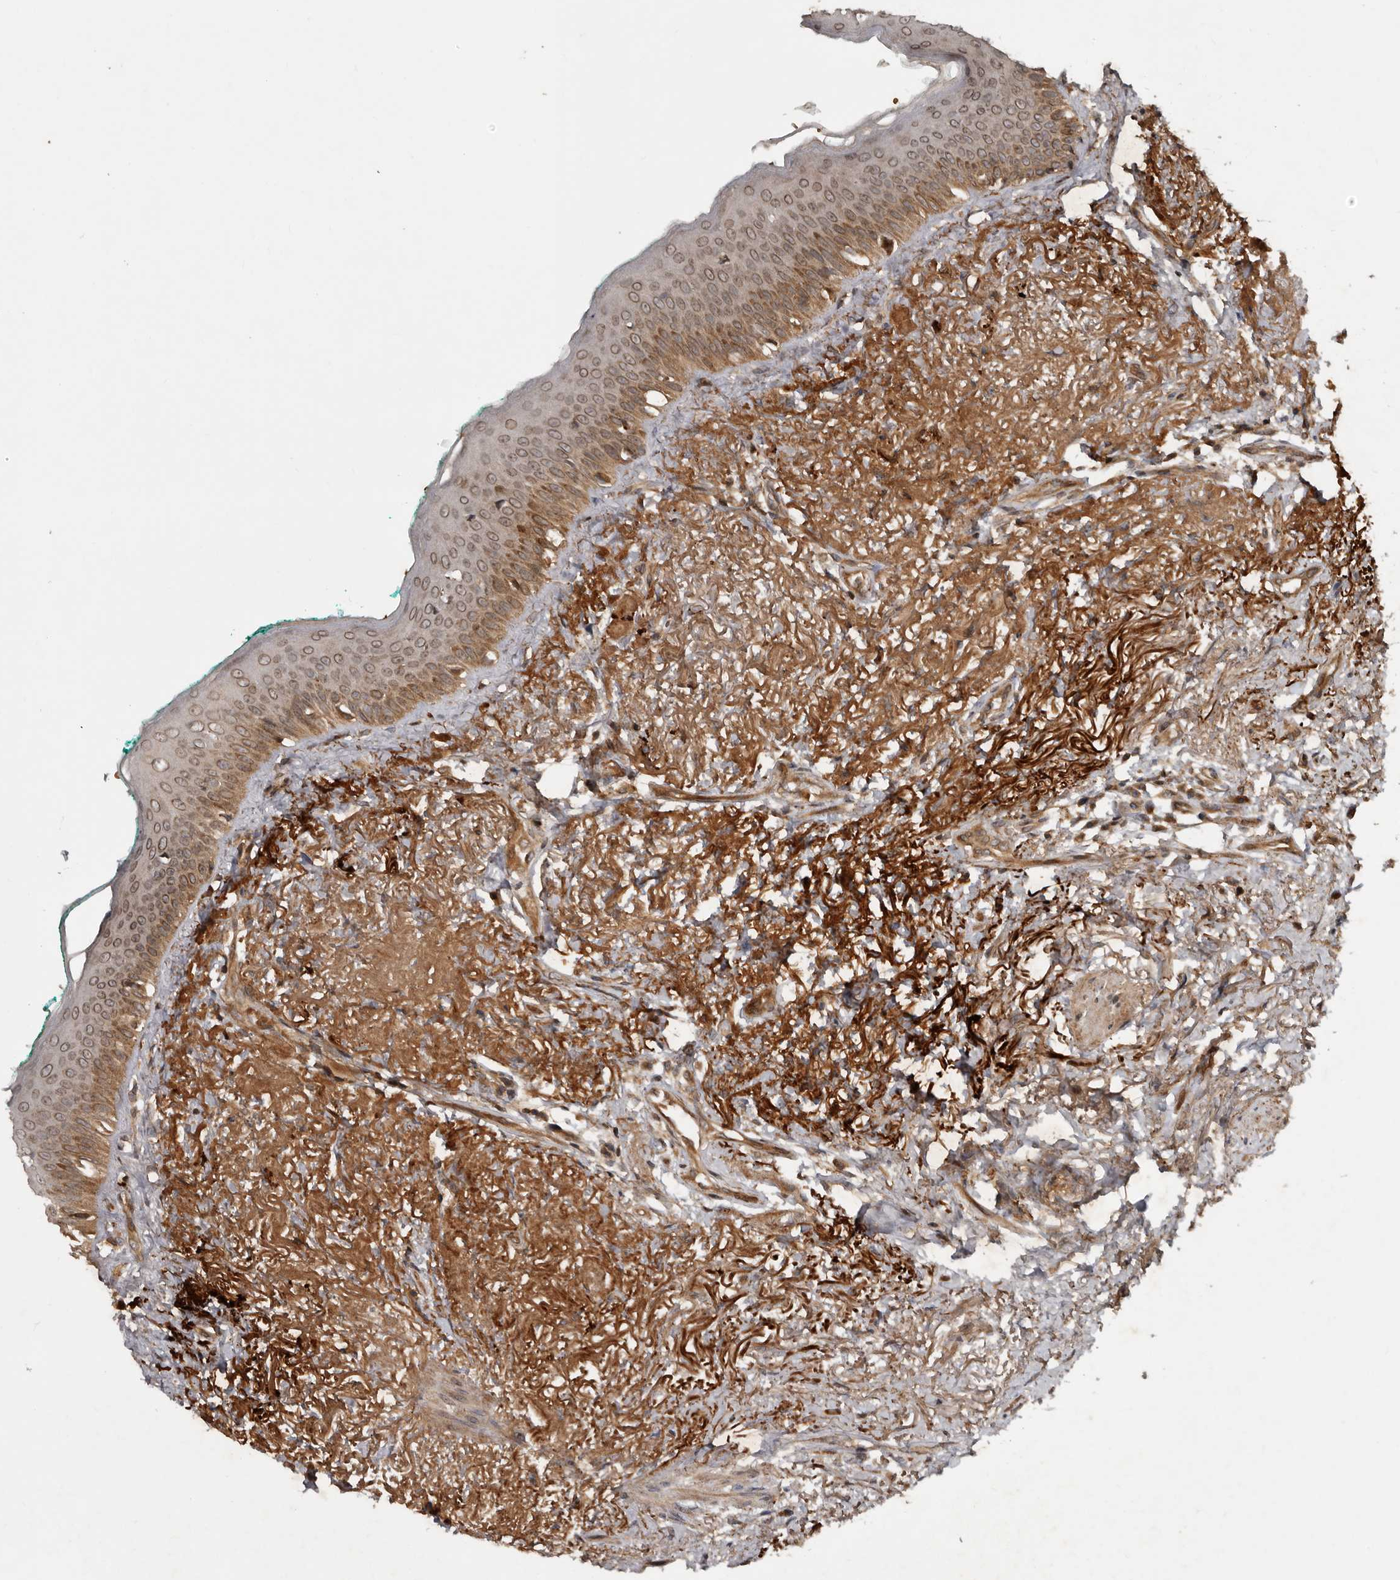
{"staining": {"intensity": "moderate", "quantity": ">75%", "location": "cytoplasmic/membranous,nuclear"}, "tissue": "oral mucosa", "cell_type": "Squamous epithelial cells", "image_type": "normal", "snomed": [{"axis": "morphology", "description": "Normal tissue, NOS"}, {"axis": "topography", "description": "Oral tissue"}], "caption": "Immunohistochemistry (DAB (3,3'-diaminobenzidine)) staining of unremarkable oral mucosa shows moderate cytoplasmic/membranous,nuclear protein staining in approximately >75% of squamous epithelial cells.", "gene": "STK36", "patient": {"sex": "female", "age": 70}}